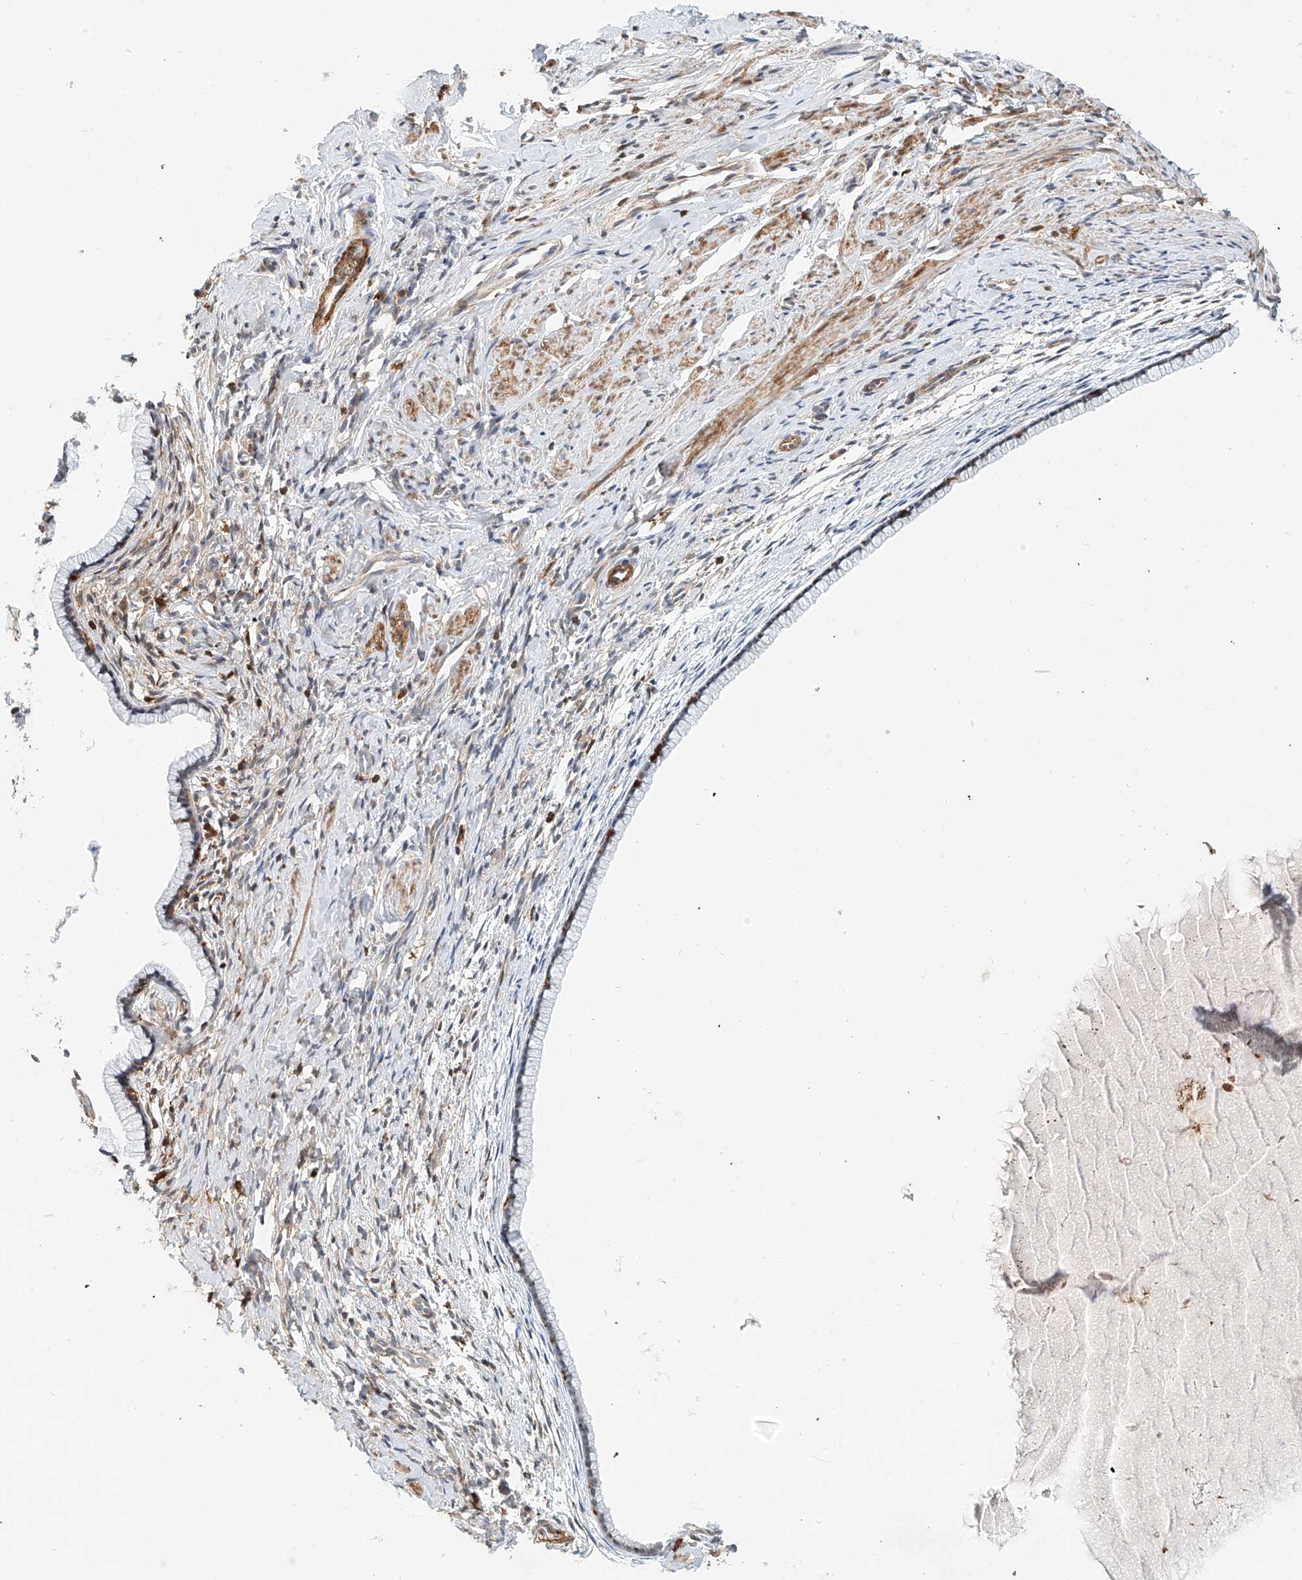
{"staining": {"intensity": "negative", "quantity": "none", "location": "none"}, "tissue": "cervix", "cell_type": "Glandular cells", "image_type": "normal", "snomed": [{"axis": "morphology", "description": "Normal tissue, NOS"}, {"axis": "topography", "description": "Cervix"}], "caption": "A high-resolution histopathology image shows IHC staining of normal cervix, which exhibits no significant staining in glandular cells.", "gene": "MICAL1", "patient": {"sex": "female", "age": 75}}